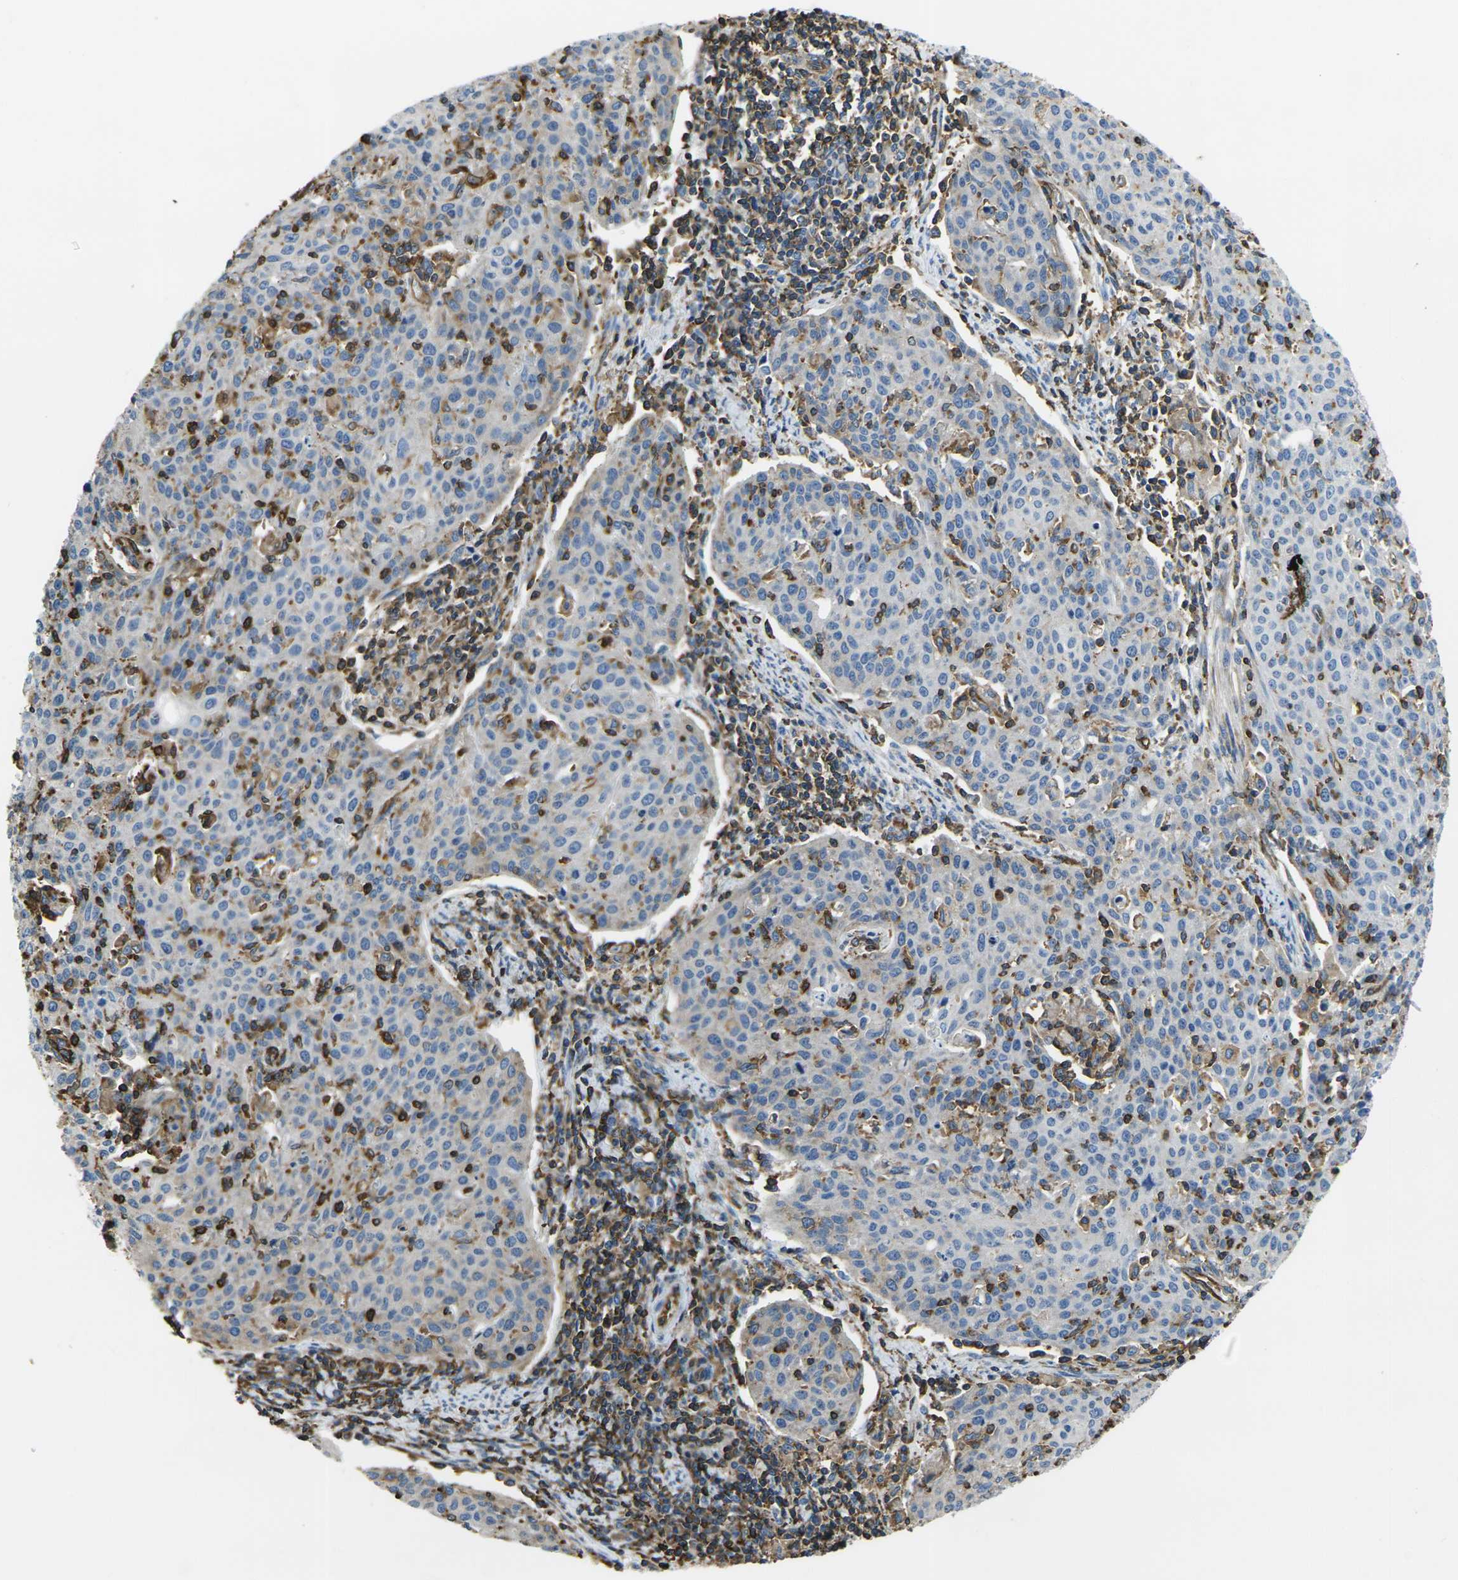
{"staining": {"intensity": "moderate", "quantity": "<25%", "location": "cytoplasmic/membranous"}, "tissue": "cervical cancer", "cell_type": "Tumor cells", "image_type": "cancer", "snomed": [{"axis": "morphology", "description": "Squamous cell carcinoma, NOS"}, {"axis": "topography", "description": "Cervix"}], "caption": "Brown immunohistochemical staining in human cervical cancer demonstrates moderate cytoplasmic/membranous expression in approximately <25% of tumor cells.", "gene": "FAM110D", "patient": {"sex": "female", "age": 38}}